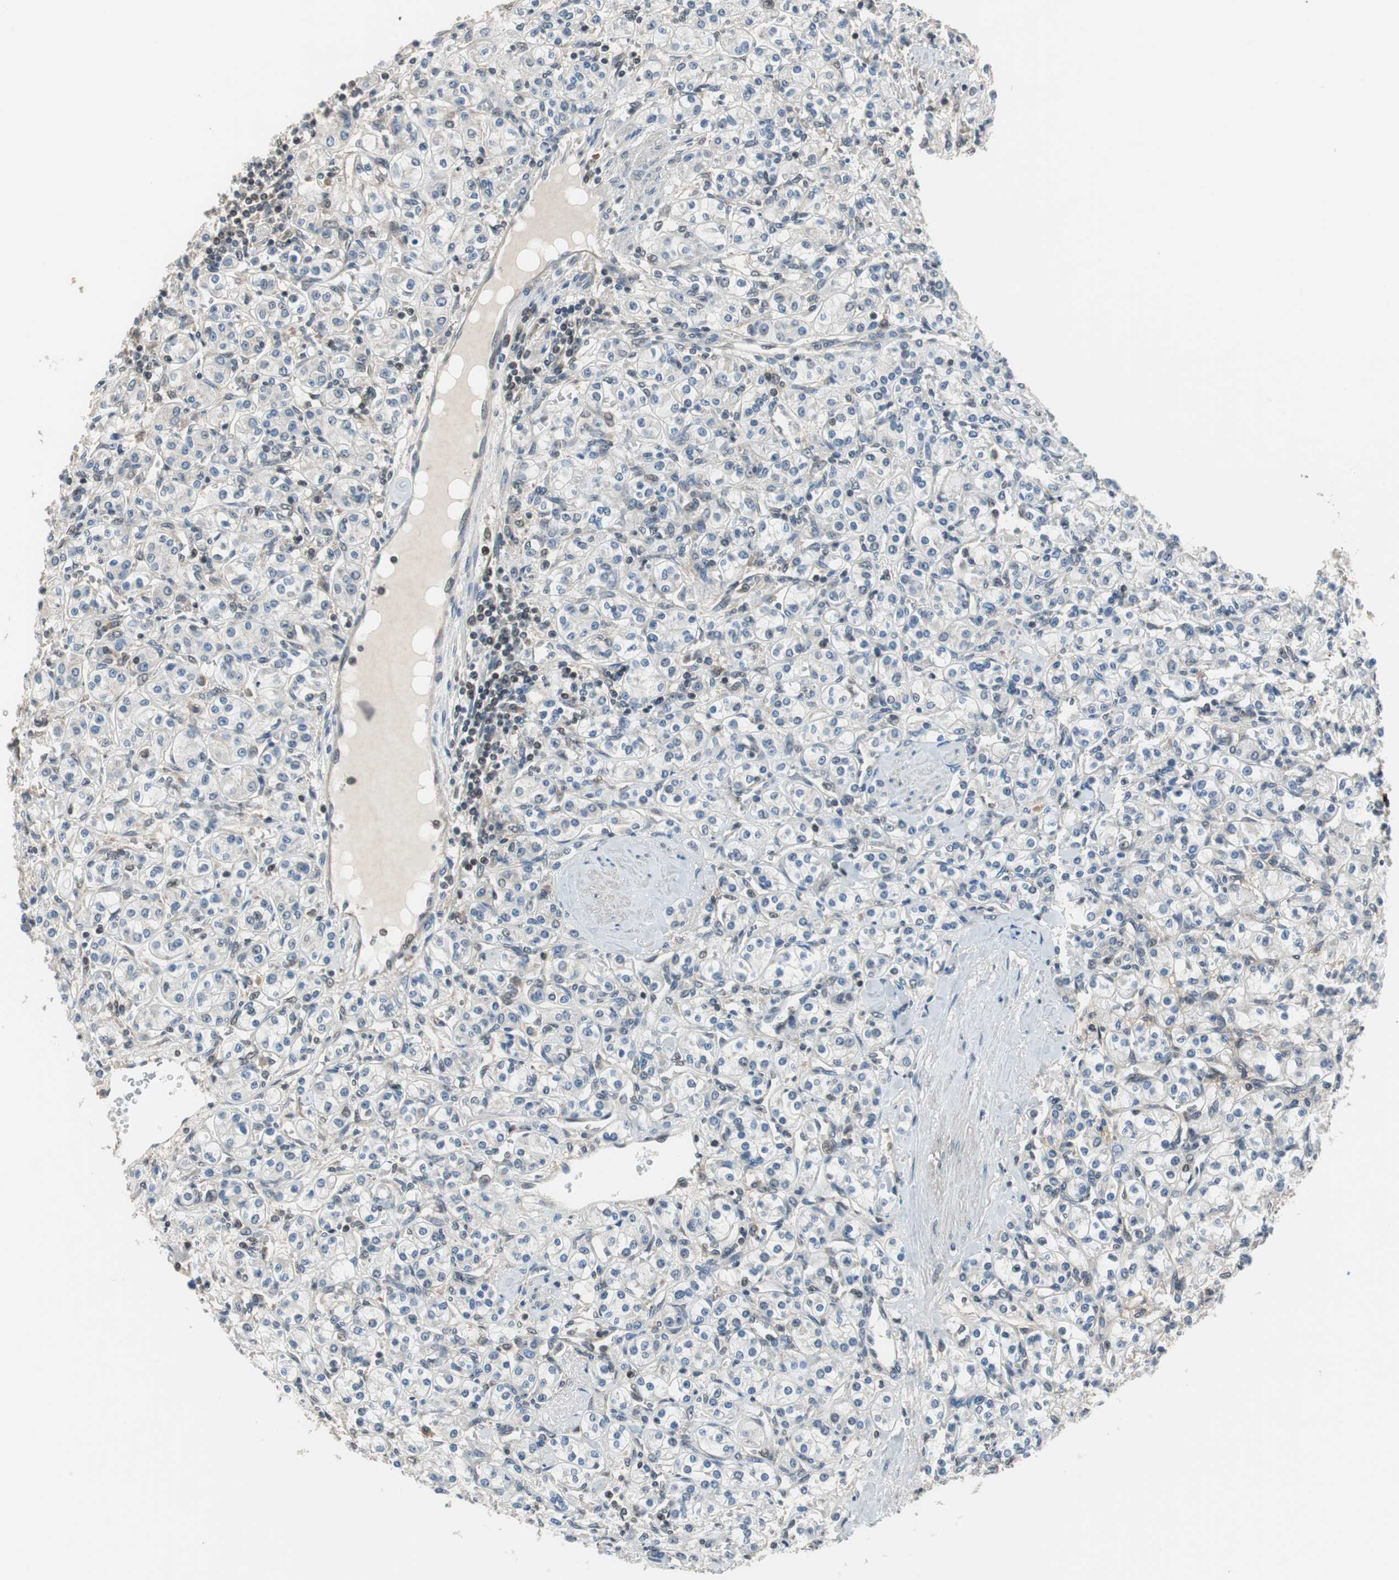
{"staining": {"intensity": "negative", "quantity": "none", "location": "none"}, "tissue": "renal cancer", "cell_type": "Tumor cells", "image_type": "cancer", "snomed": [{"axis": "morphology", "description": "Adenocarcinoma, NOS"}, {"axis": "topography", "description": "Kidney"}], "caption": "Histopathology image shows no significant protein staining in tumor cells of renal adenocarcinoma.", "gene": "MAFB", "patient": {"sex": "male", "age": 77}}